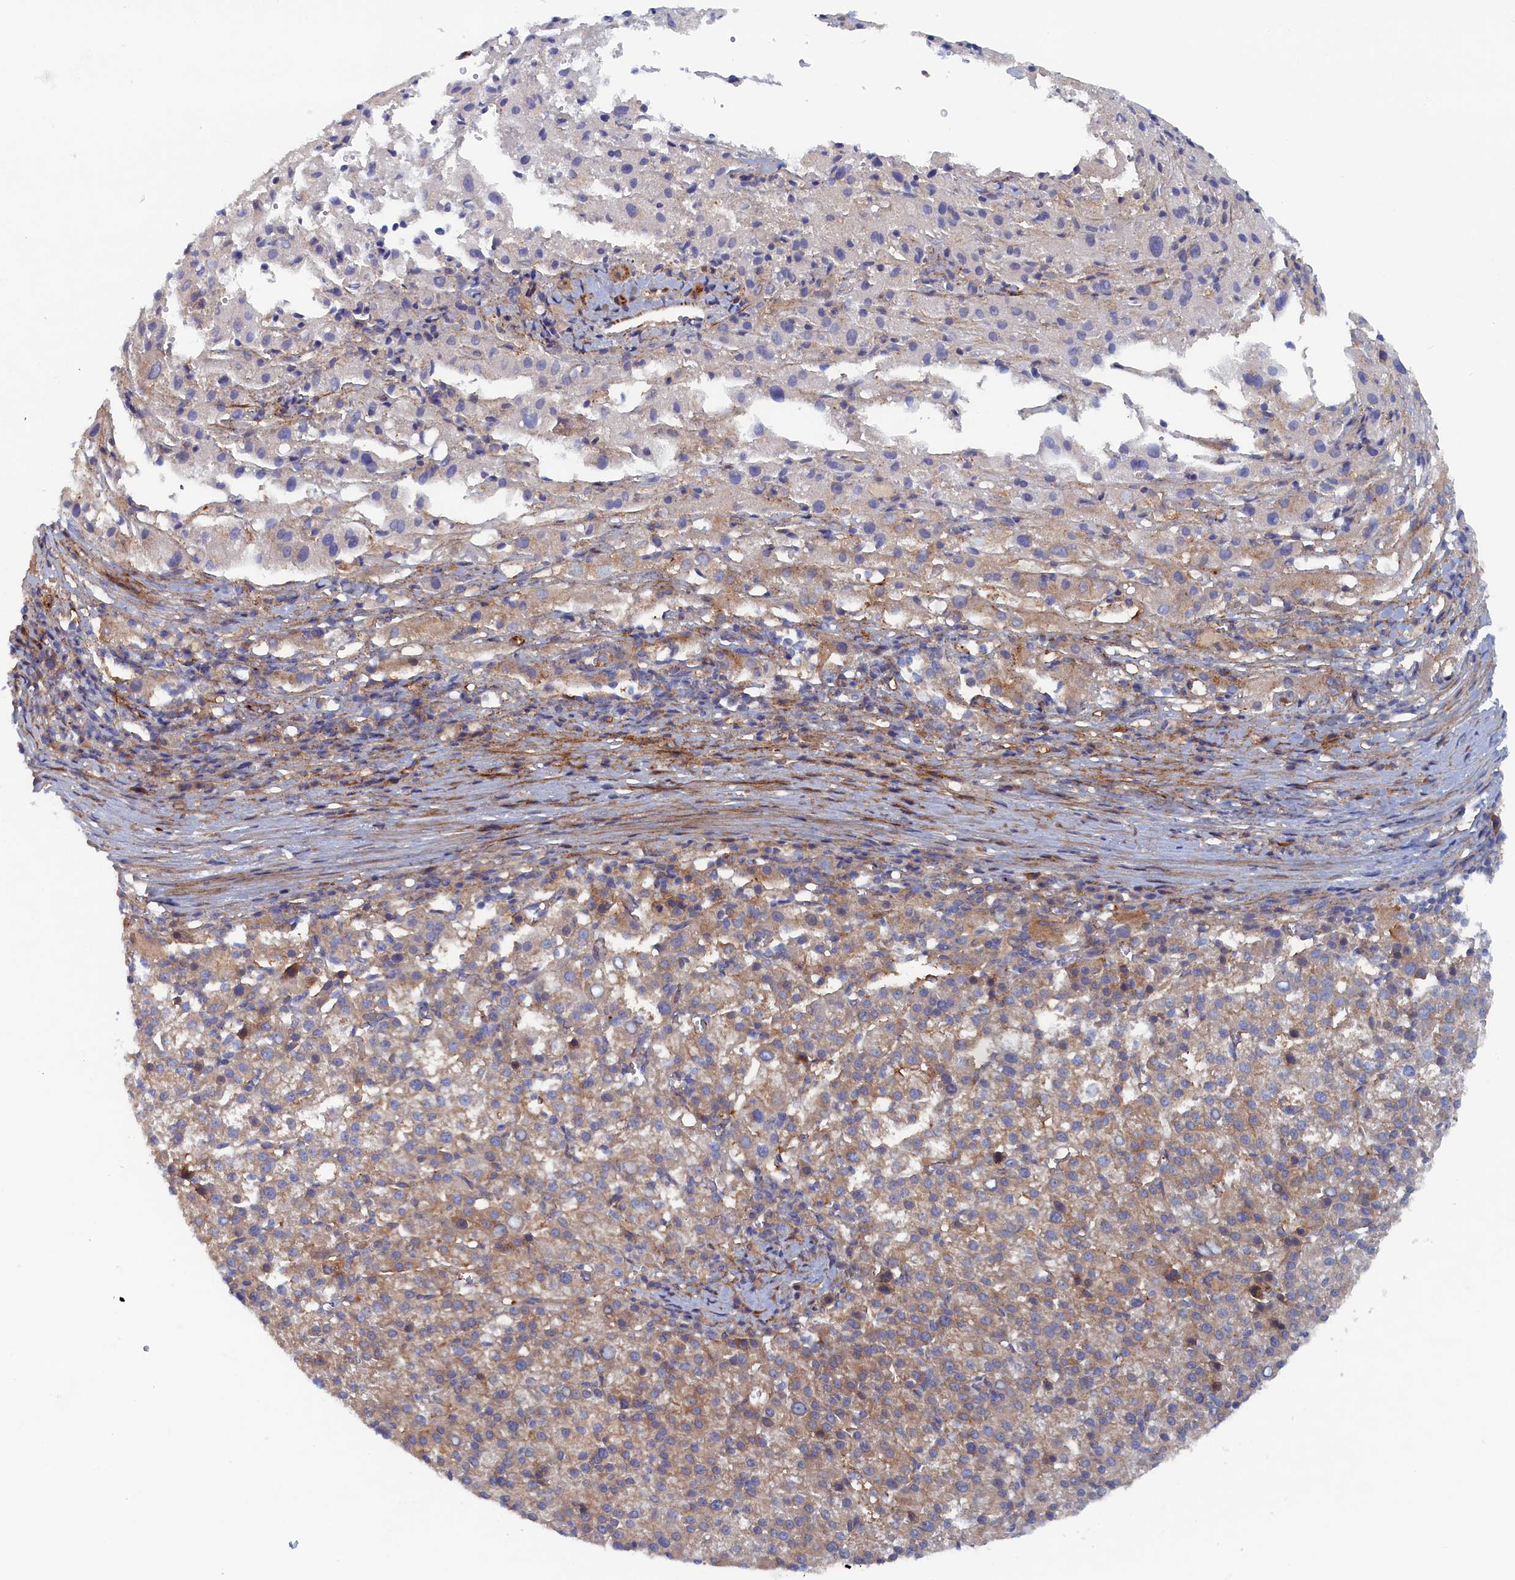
{"staining": {"intensity": "weak", "quantity": "25%-75%", "location": "cytoplasmic/membranous"}, "tissue": "liver cancer", "cell_type": "Tumor cells", "image_type": "cancer", "snomed": [{"axis": "morphology", "description": "Carcinoma, Hepatocellular, NOS"}, {"axis": "topography", "description": "Liver"}], "caption": "A histopathology image of human liver cancer stained for a protein shows weak cytoplasmic/membranous brown staining in tumor cells.", "gene": "TMEM196", "patient": {"sex": "female", "age": 58}}